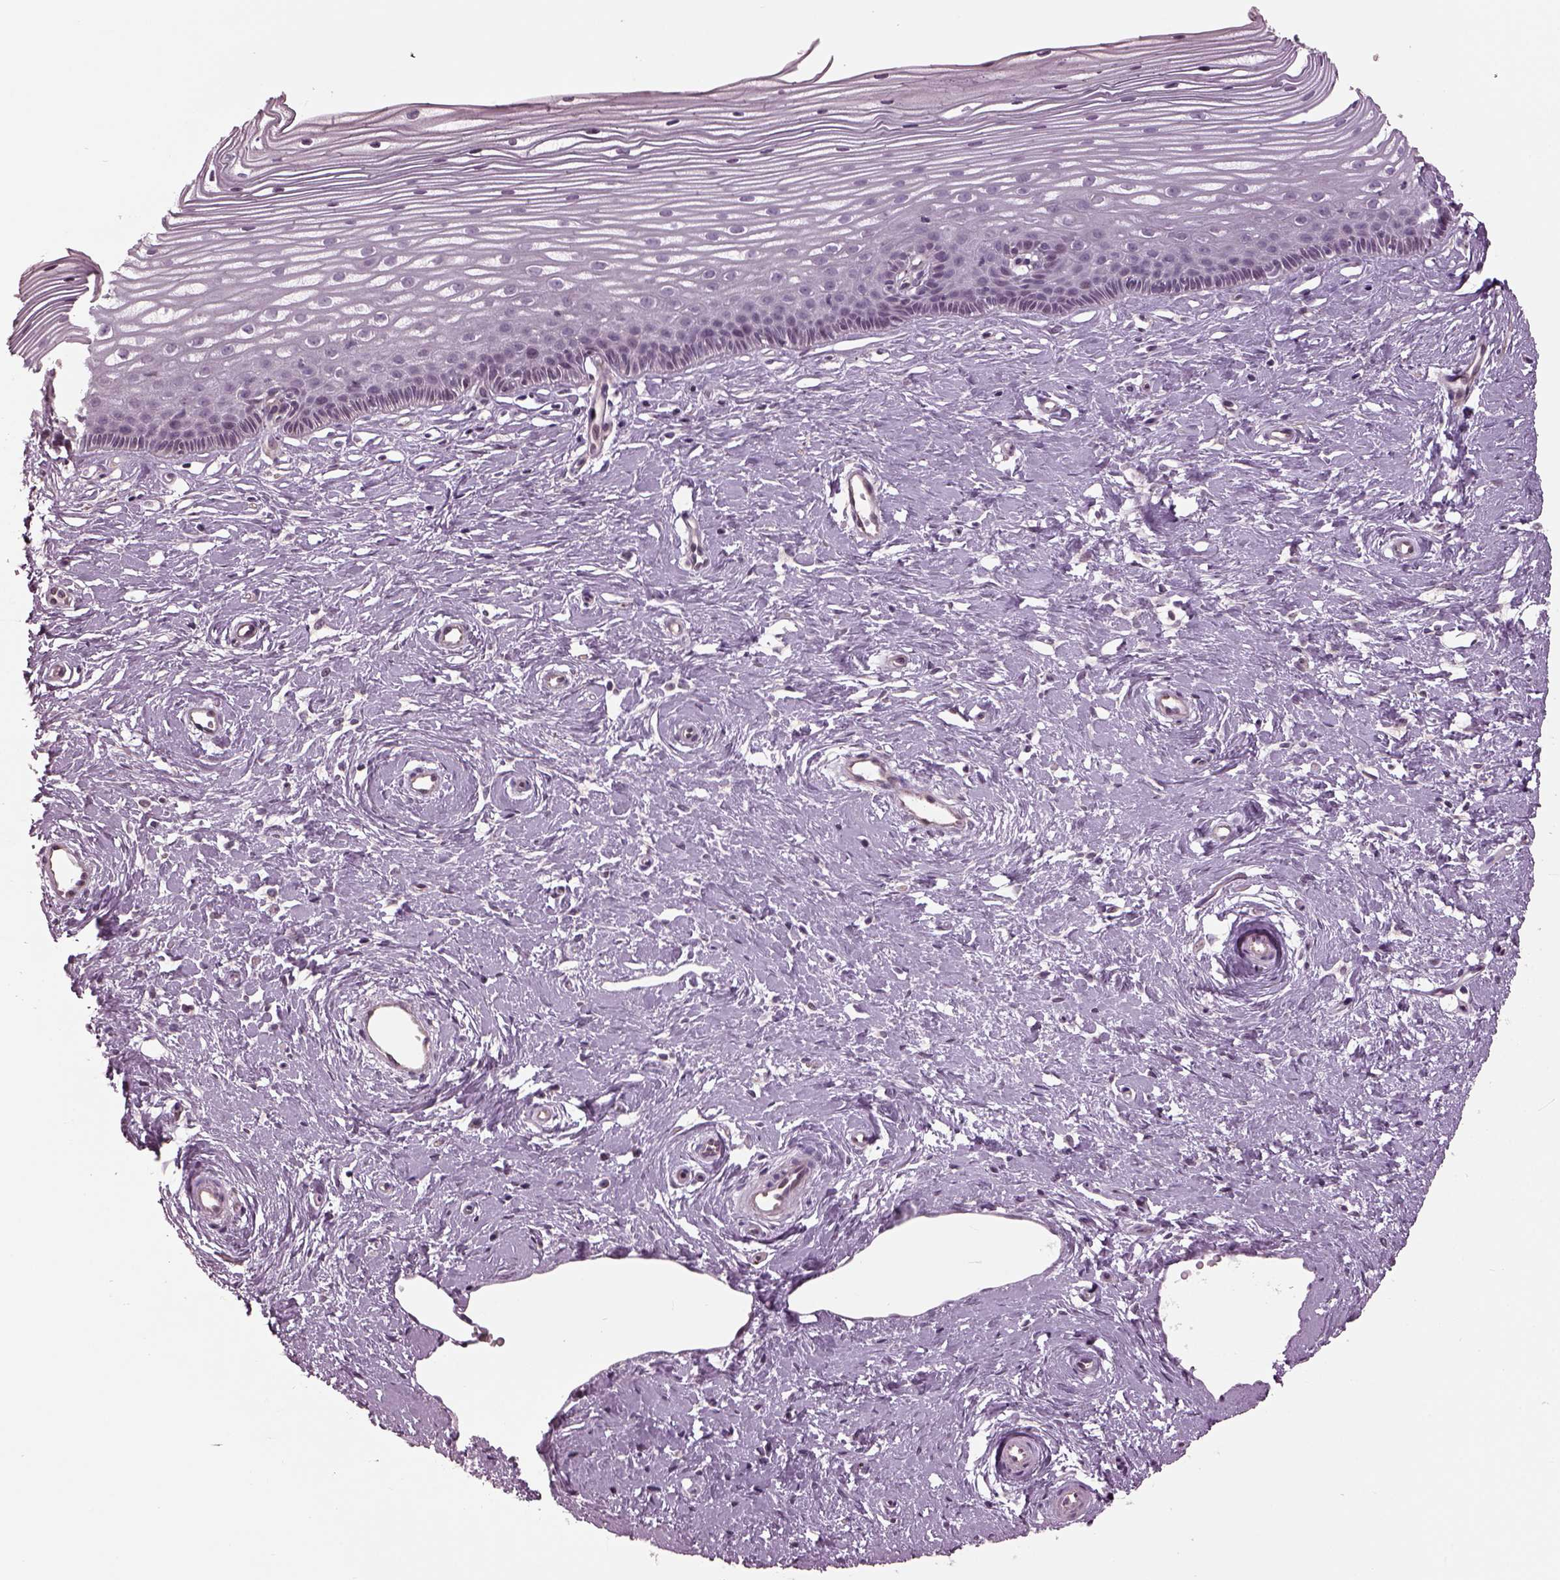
{"staining": {"intensity": "negative", "quantity": "none", "location": "none"}, "tissue": "cervix", "cell_type": "Glandular cells", "image_type": "normal", "snomed": [{"axis": "morphology", "description": "Normal tissue, NOS"}, {"axis": "topography", "description": "Cervix"}], "caption": "Photomicrograph shows no protein positivity in glandular cells of unremarkable cervix. Brightfield microscopy of immunohistochemistry stained with DAB (brown) and hematoxylin (blue), captured at high magnification.", "gene": "GAL", "patient": {"sex": "female", "age": 40}}